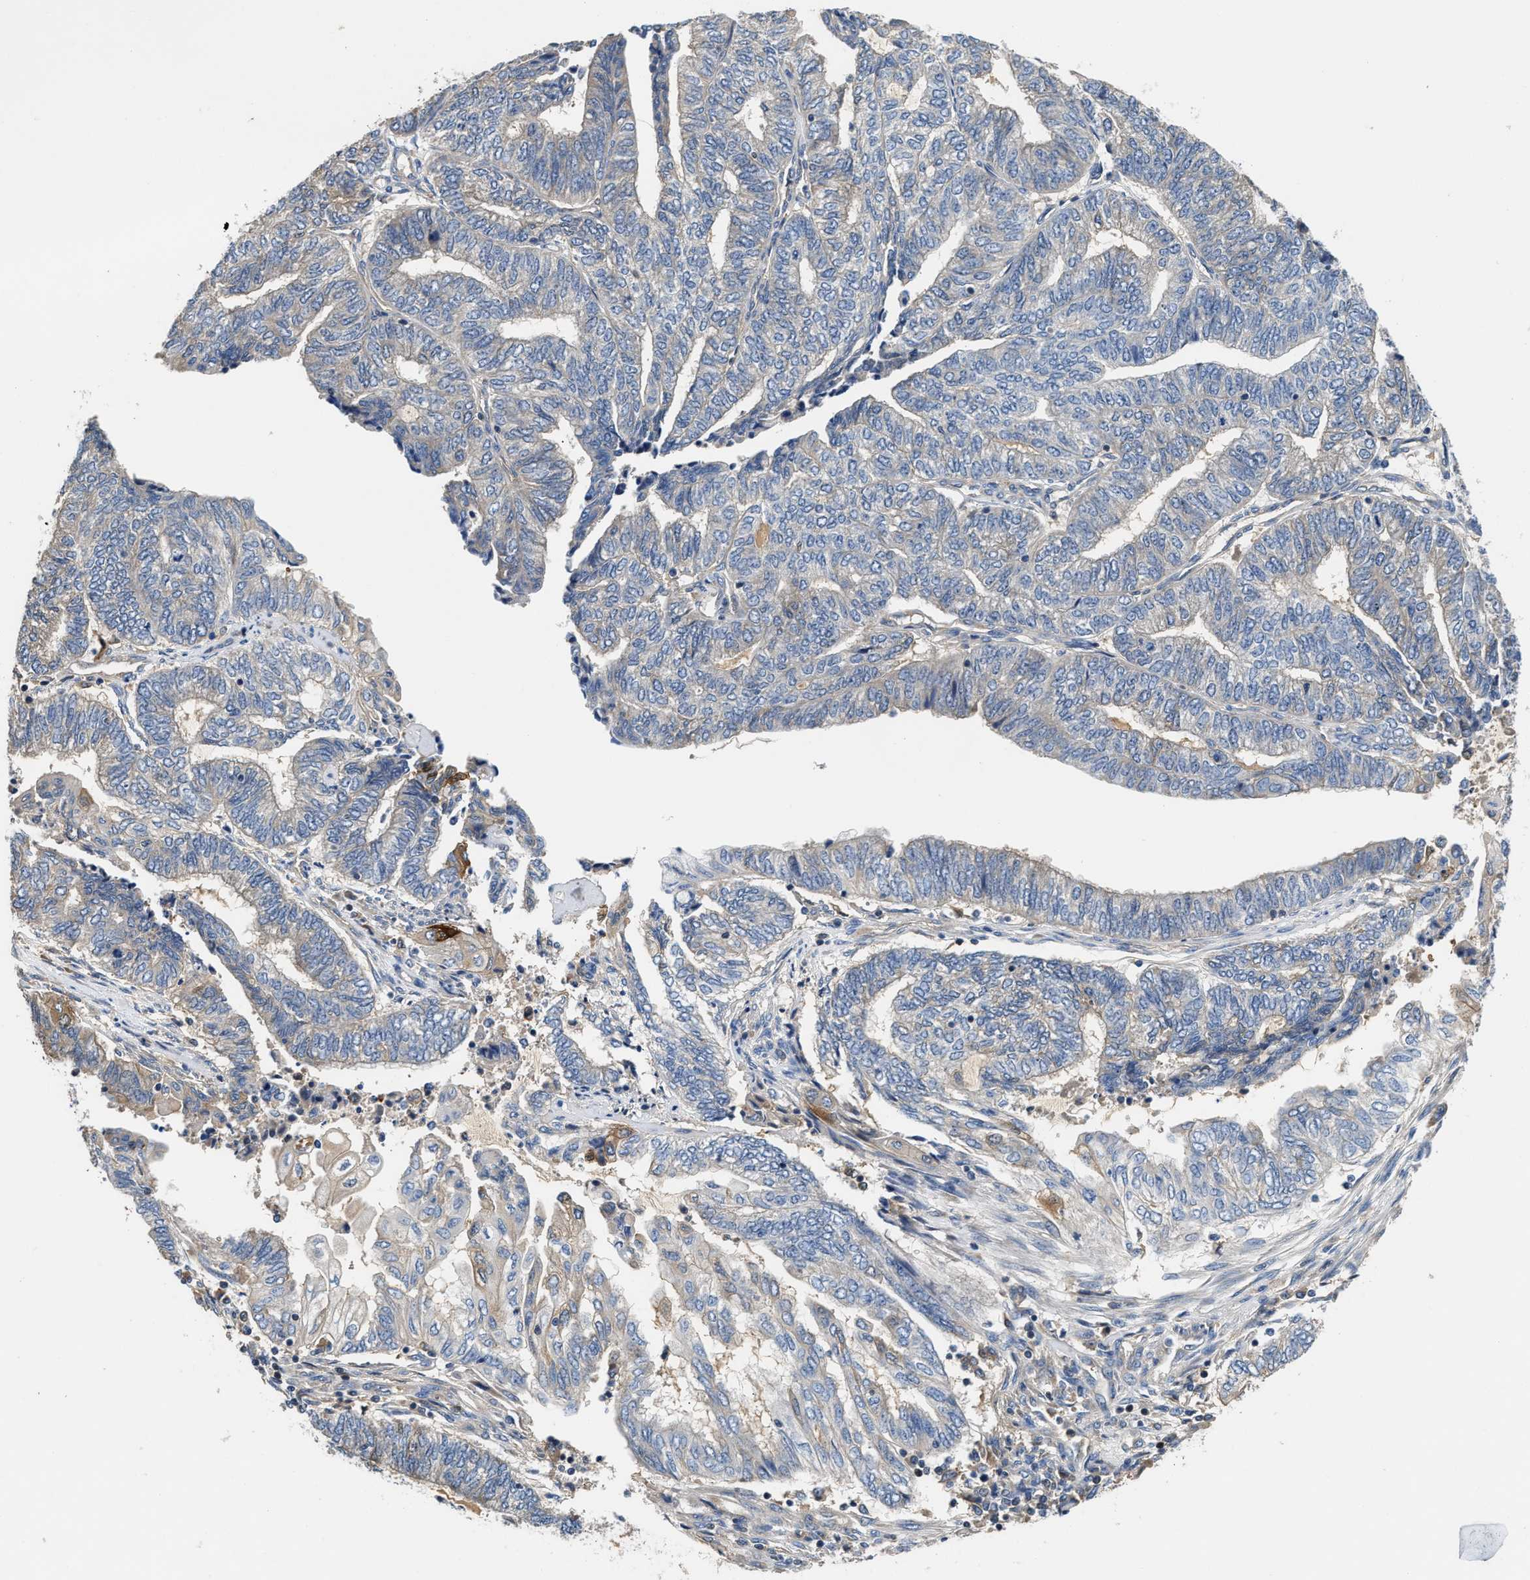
{"staining": {"intensity": "negative", "quantity": "none", "location": "none"}, "tissue": "endometrial cancer", "cell_type": "Tumor cells", "image_type": "cancer", "snomed": [{"axis": "morphology", "description": "Adenocarcinoma, NOS"}, {"axis": "topography", "description": "Uterus"}, {"axis": "topography", "description": "Endometrium"}], "caption": "Image shows no significant protein positivity in tumor cells of endometrial adenocarcinoma. (IHC, brightfield microscopy, high magnification).", "gene": "OSTF1", "patient": {"sex": "female", "age": 70}}